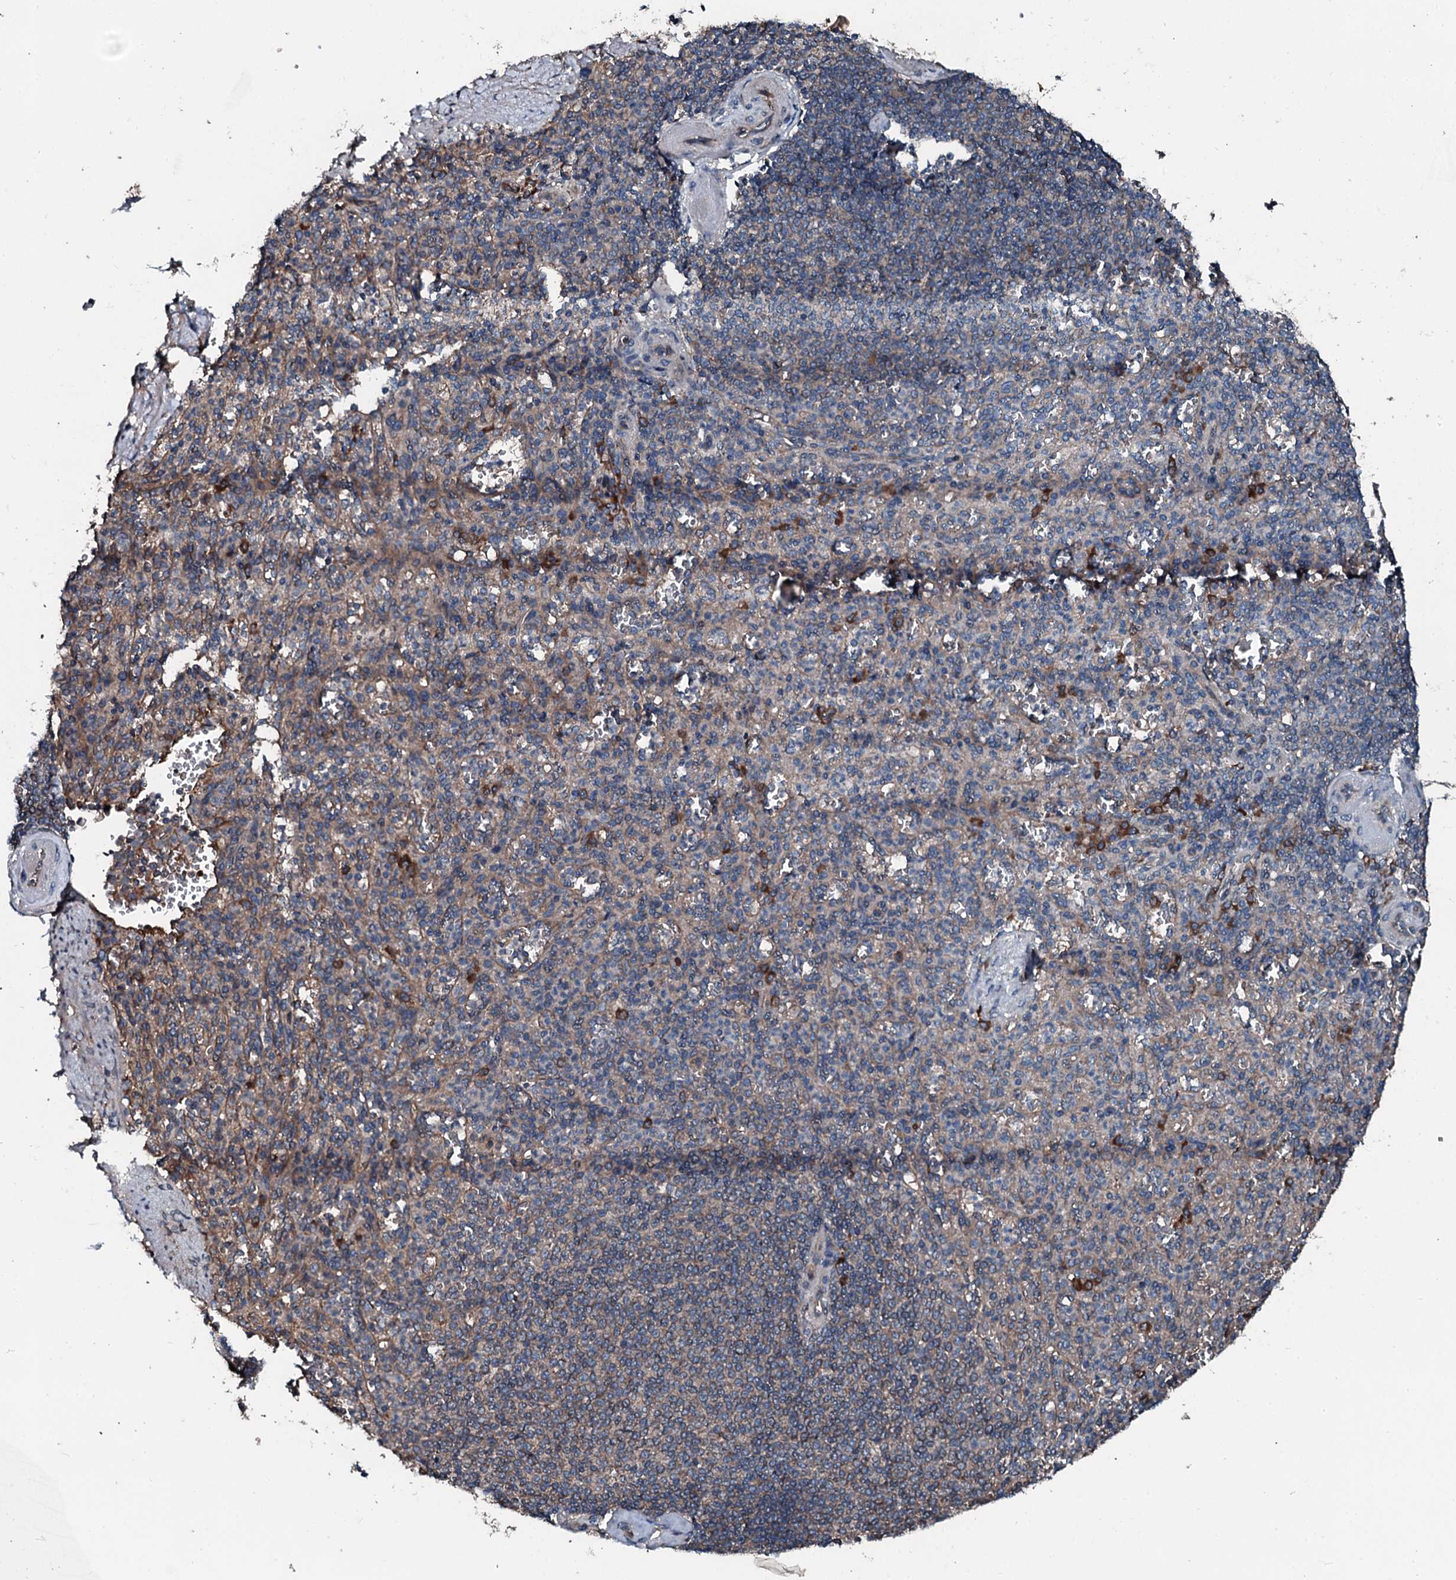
{"staining": {"intensity": "weak", "quantity": "25%-75%", "location": "cytoplasmic/membranous"}, "tissue": "spleen", "cell_type": "Cells in red pulp", "image_type": "normal", "snomed": [{"axis": "morphology", "description": "Normal tissue, NOS"}, {"axis": "topography", "description": "Spleen"}], "caption": "Protein staining of normal spleen exhibits weak cytoplasmic/membranous positivity in about 25%-75% of cells in red pulp. Nuclei are stained in blue.", "gene": "AARS1", "patient": {"sex": "female", "age": 74}}